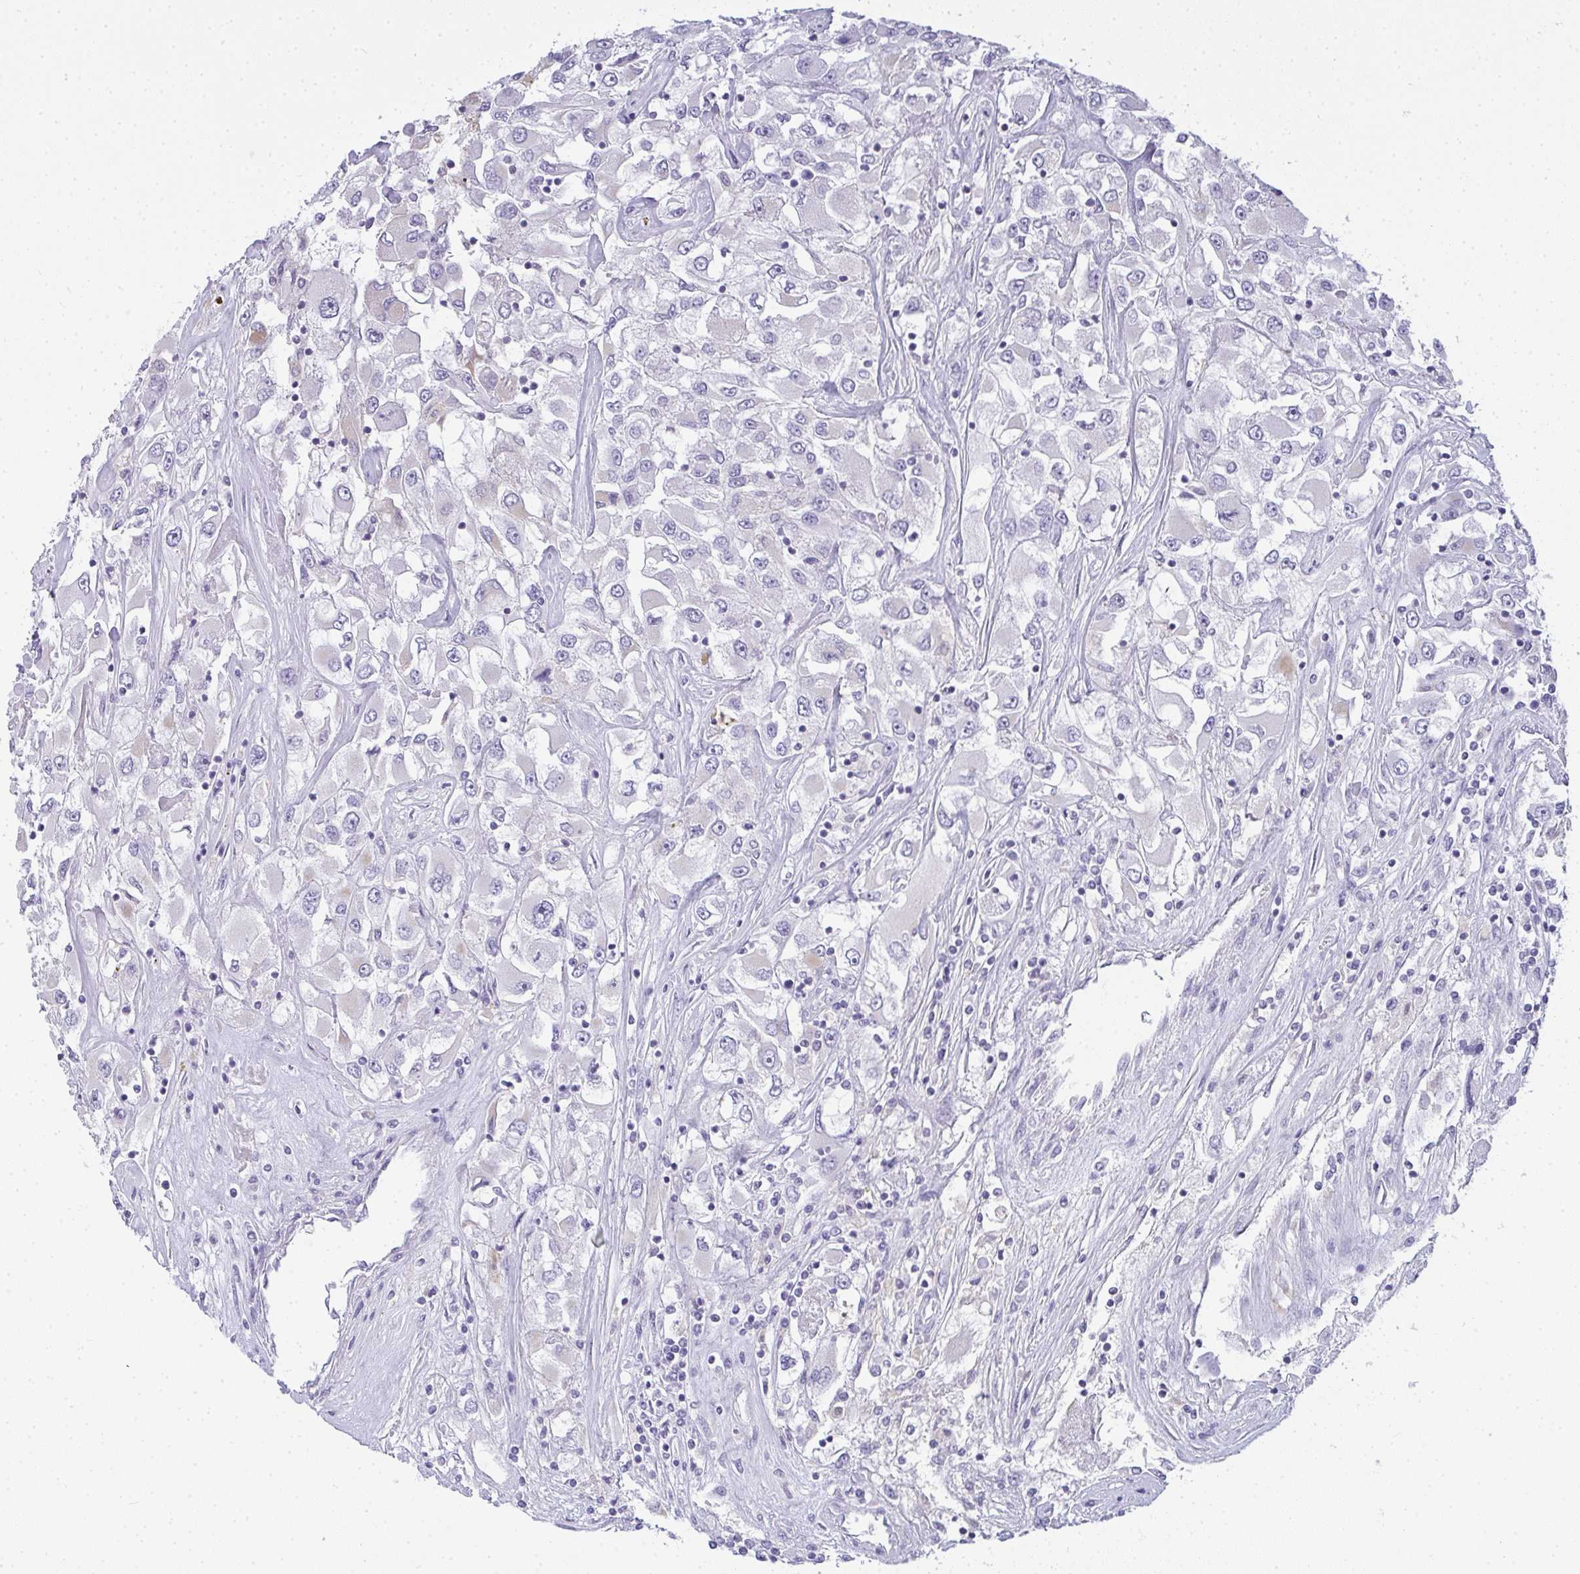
{"staining": {"intensity": "negative", "quantity": "none", "location": "none"}, "tissue": "renal cancer", "cell_type": "Tumor cells", "image_type": "cancer", "snomed": [{"axis": "morphology", "description": "Adenocarcinoma, NOS"}, {"axis": "topography", "description": "Kidney"}], "caption": "The photomicrograph reveals no staining of tumor cells in adenocarcinoma (renal).", "gene": "GSDMB", "patient": {"sex": "female", "age": 52}}